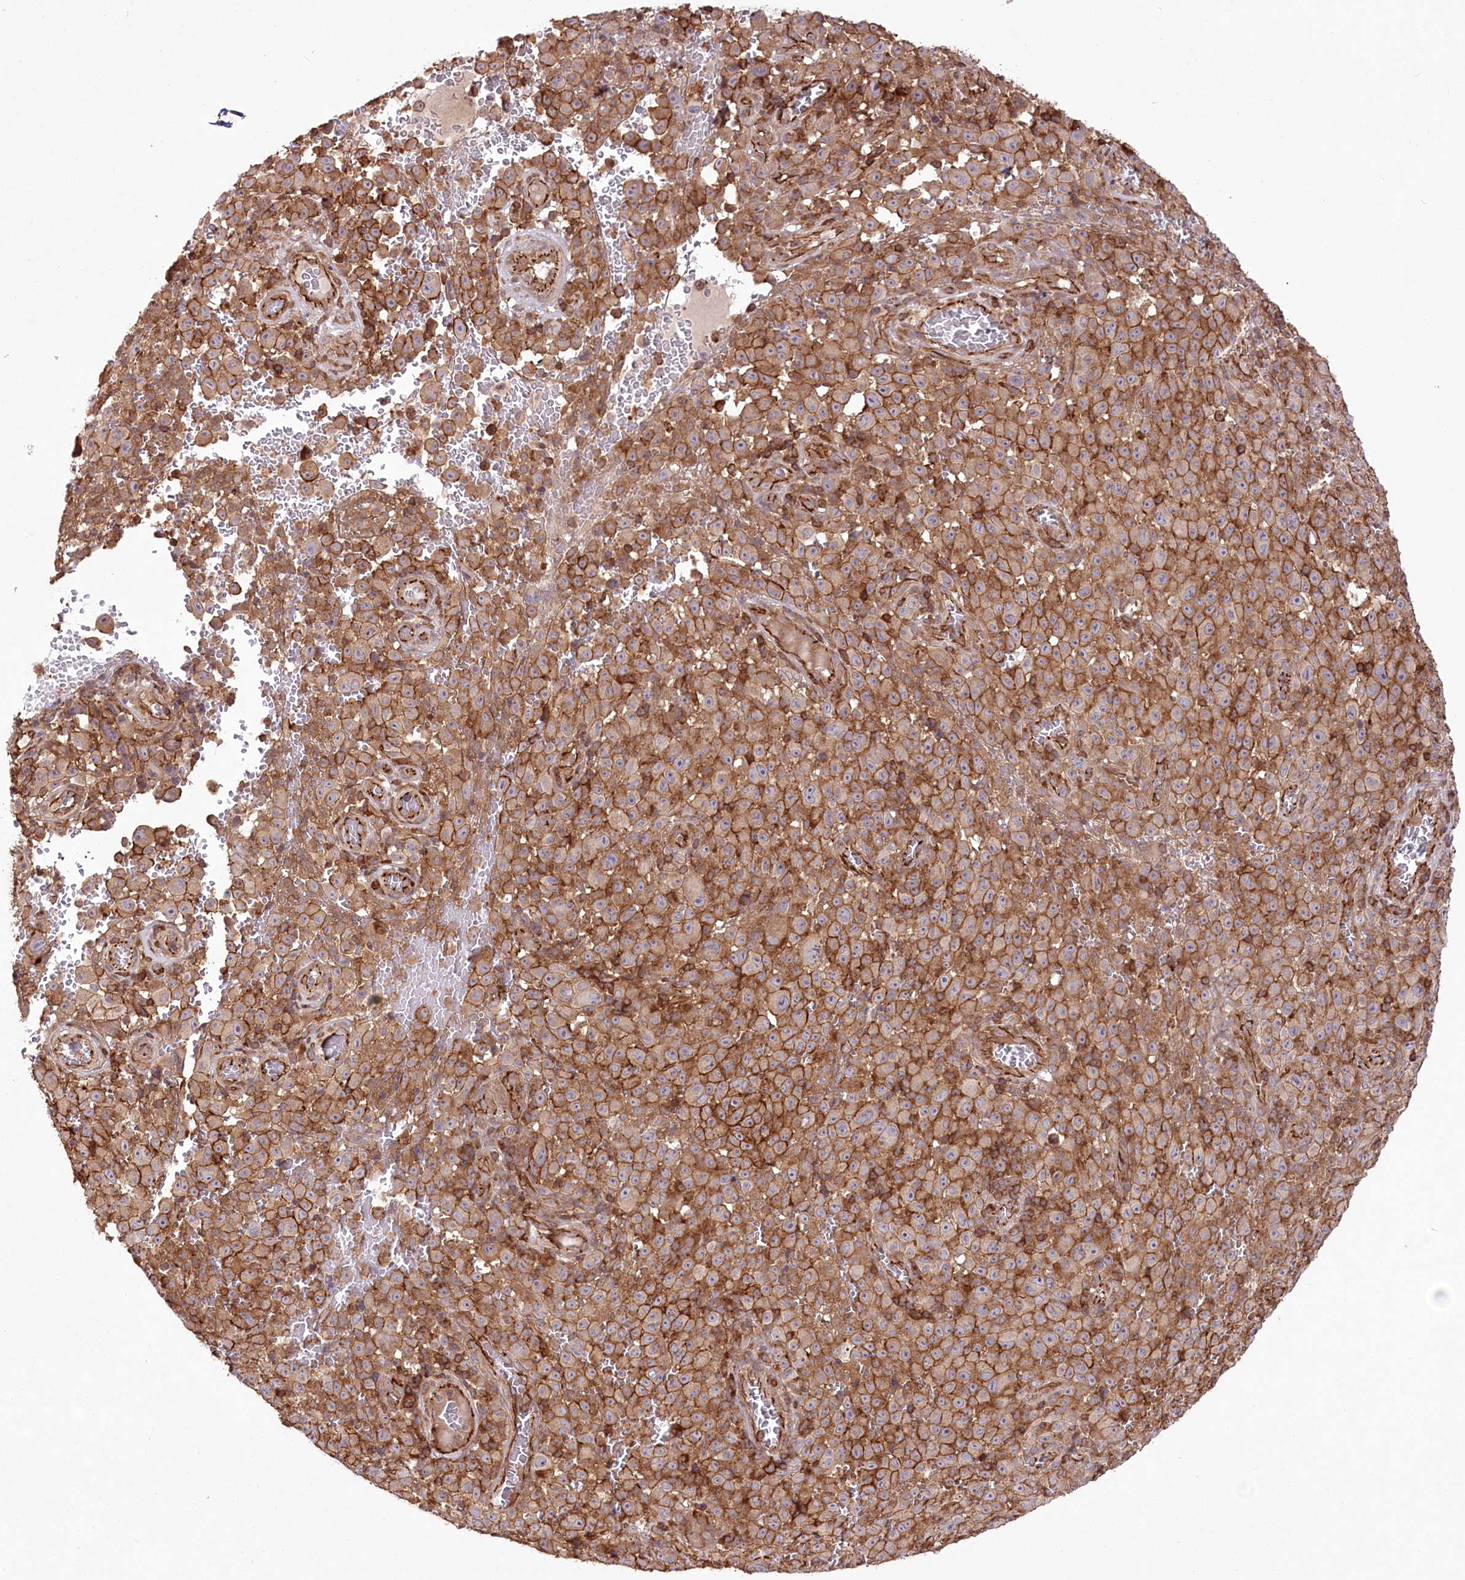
{"staining": {"intensity": "strong", "quantity": ">75%", "location": "cytoplasmic/membranous"}, "tissue": "melanoma", "cell_type": "Tumor cells", "image_type": "cancer", "snomed": [{"axis": "morphology", "description": "Malignant melanoma, NOS"}, {"axis": "topography", "description": "Skin"}], "caption": "Approximately >75% of tumor cells in malignant melanoma reveal strong cytoplasmic/membranous protein staining as visualized by brown immunohistochemical staining.", "gene": "DHX29", "patient": {"sex": "female", "age": 82}}